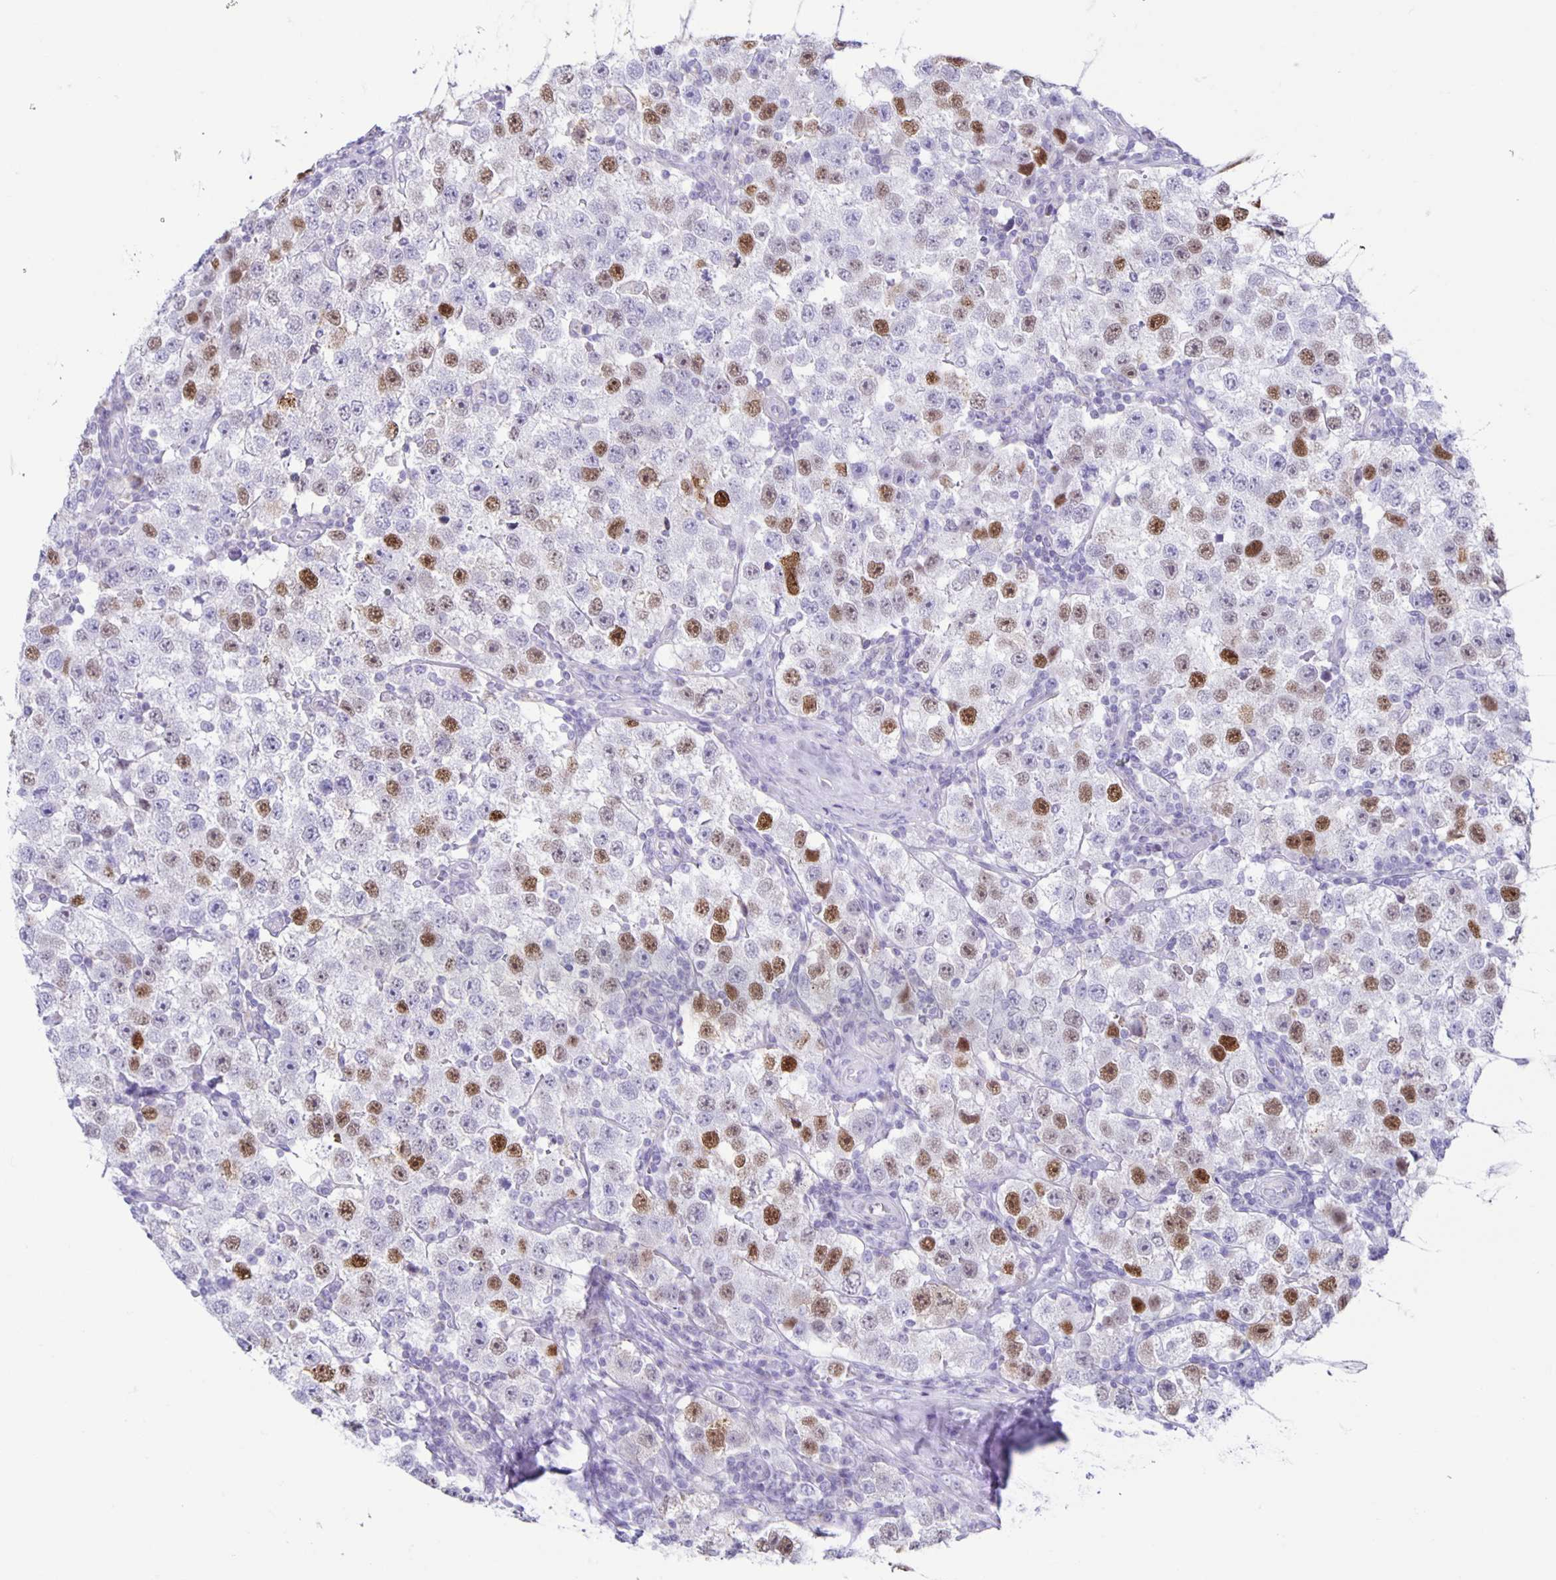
{"staining": {"intensity": "moderate", "quantity": "25%-75%", "location": "nuclear"}, "tissue": "testis cancer", "cell_type": "Tumor cells", "image_type": "cancer", "snomed": [{"axis": "morphology", "description": "Seminoma, NOS"}, {"axis": "topography", "description": "Testis"}], "caption": "Human testis cancer (seminoma) stained with a protein marker displays moderate staining in tumor cells.", "gene": "CT45A5", "patient": {"sex": "male", "age": 34}}